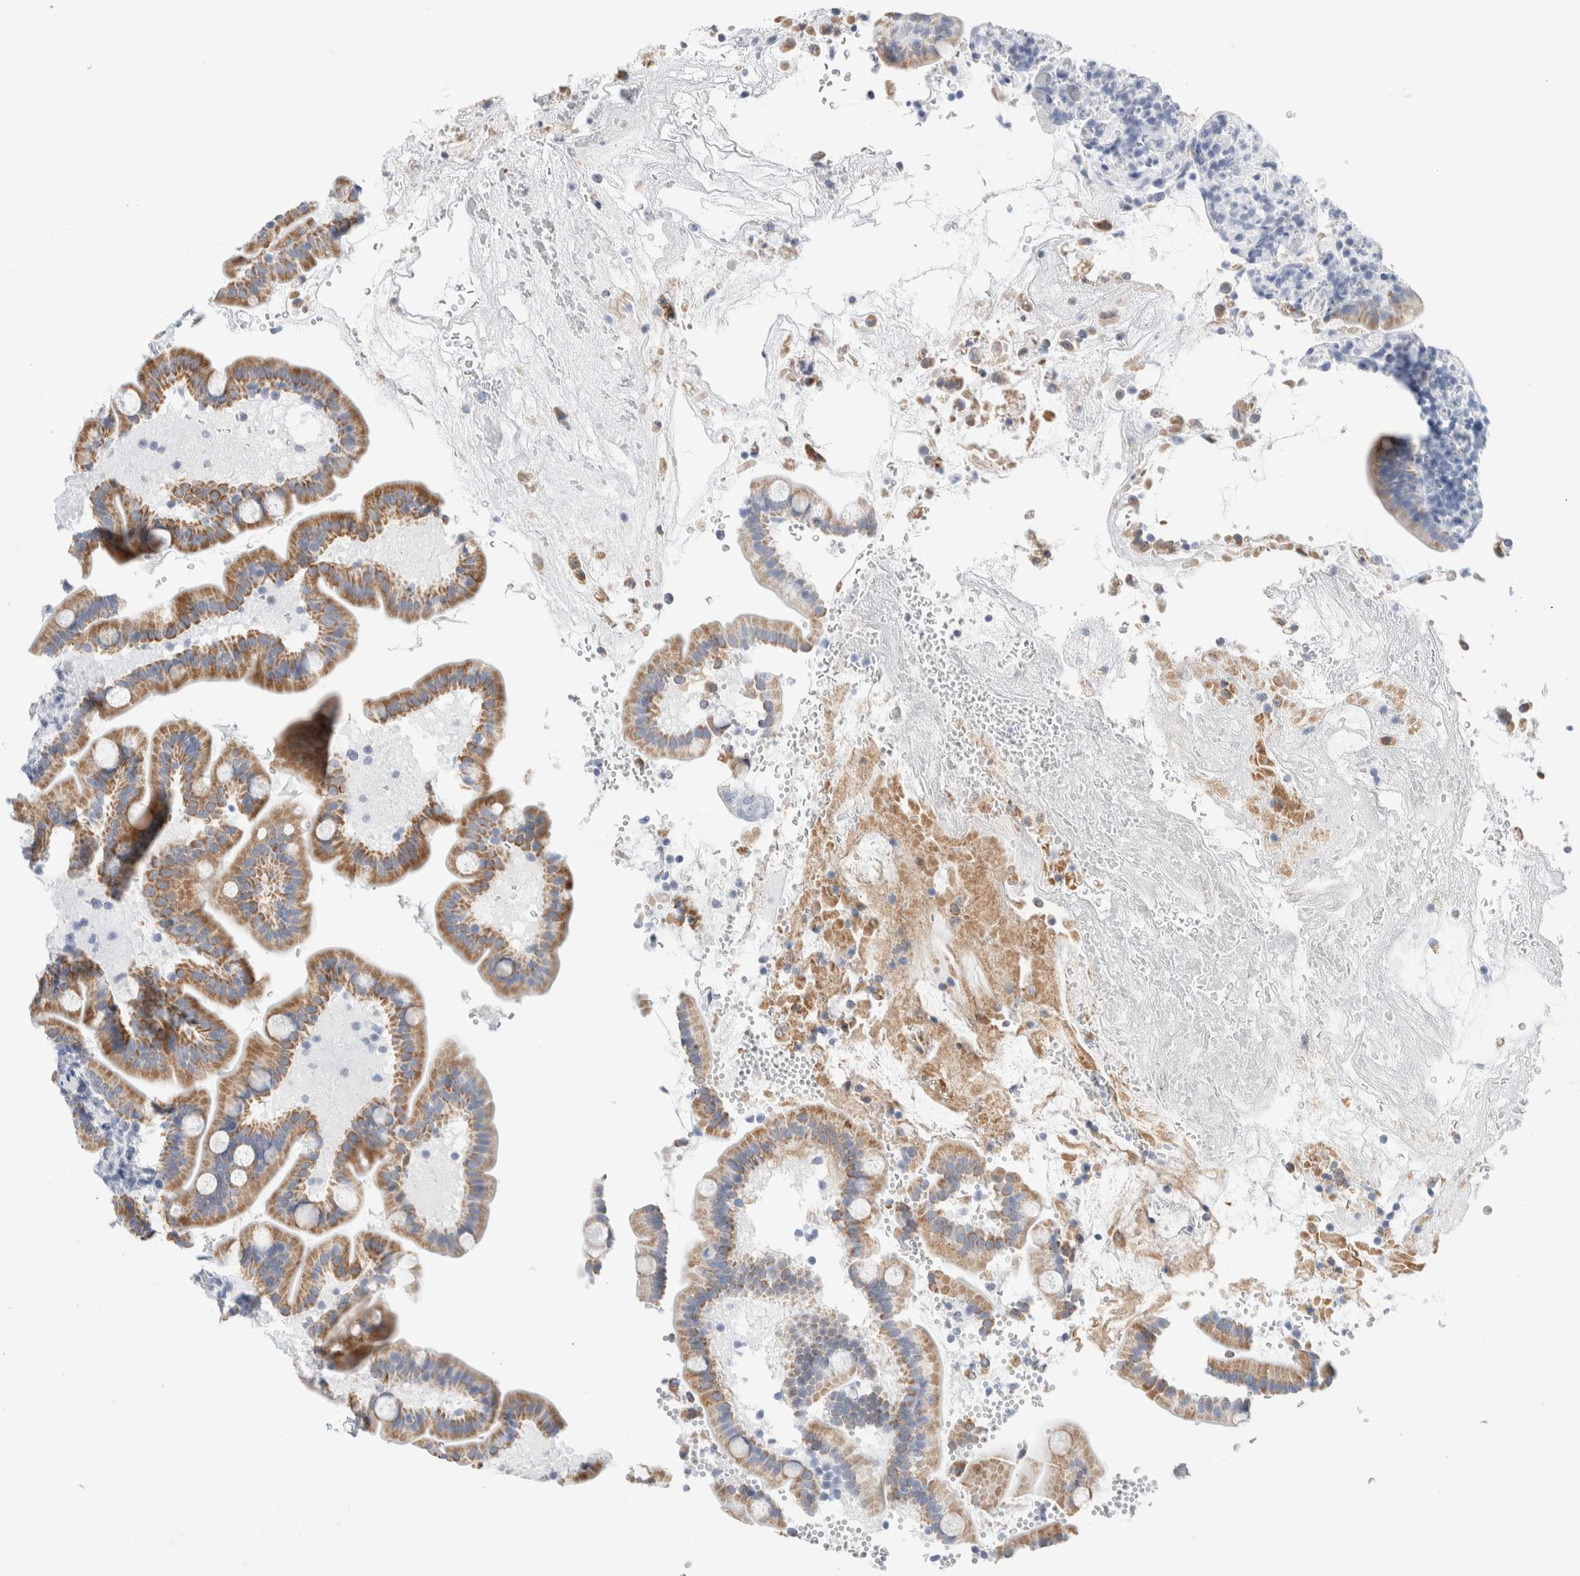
{"staining": {"intensity": "moderate", "quantity": "25%-75%", "location": "cytoplasmic/membranous"}, "tissue": "duodenum", "cell_type": "Glandular cells", "image_type": "normal", "snomed": [{"axis": "morphology", "description": "Normal tissue, NOS"}, {"axis": "topography", "description": "Duodenum"}], "caption": "Immunohistochemical staining of normal duodenum reveals medium levels of moderate cytoplasmic/membranous positivity in approximately 25%-75% of glandular cells. (Brightfield microscopy of DAB IHC at high magnification).", "gene": "ECHDC2", "patient": {"sex": "male", "age": 54}}